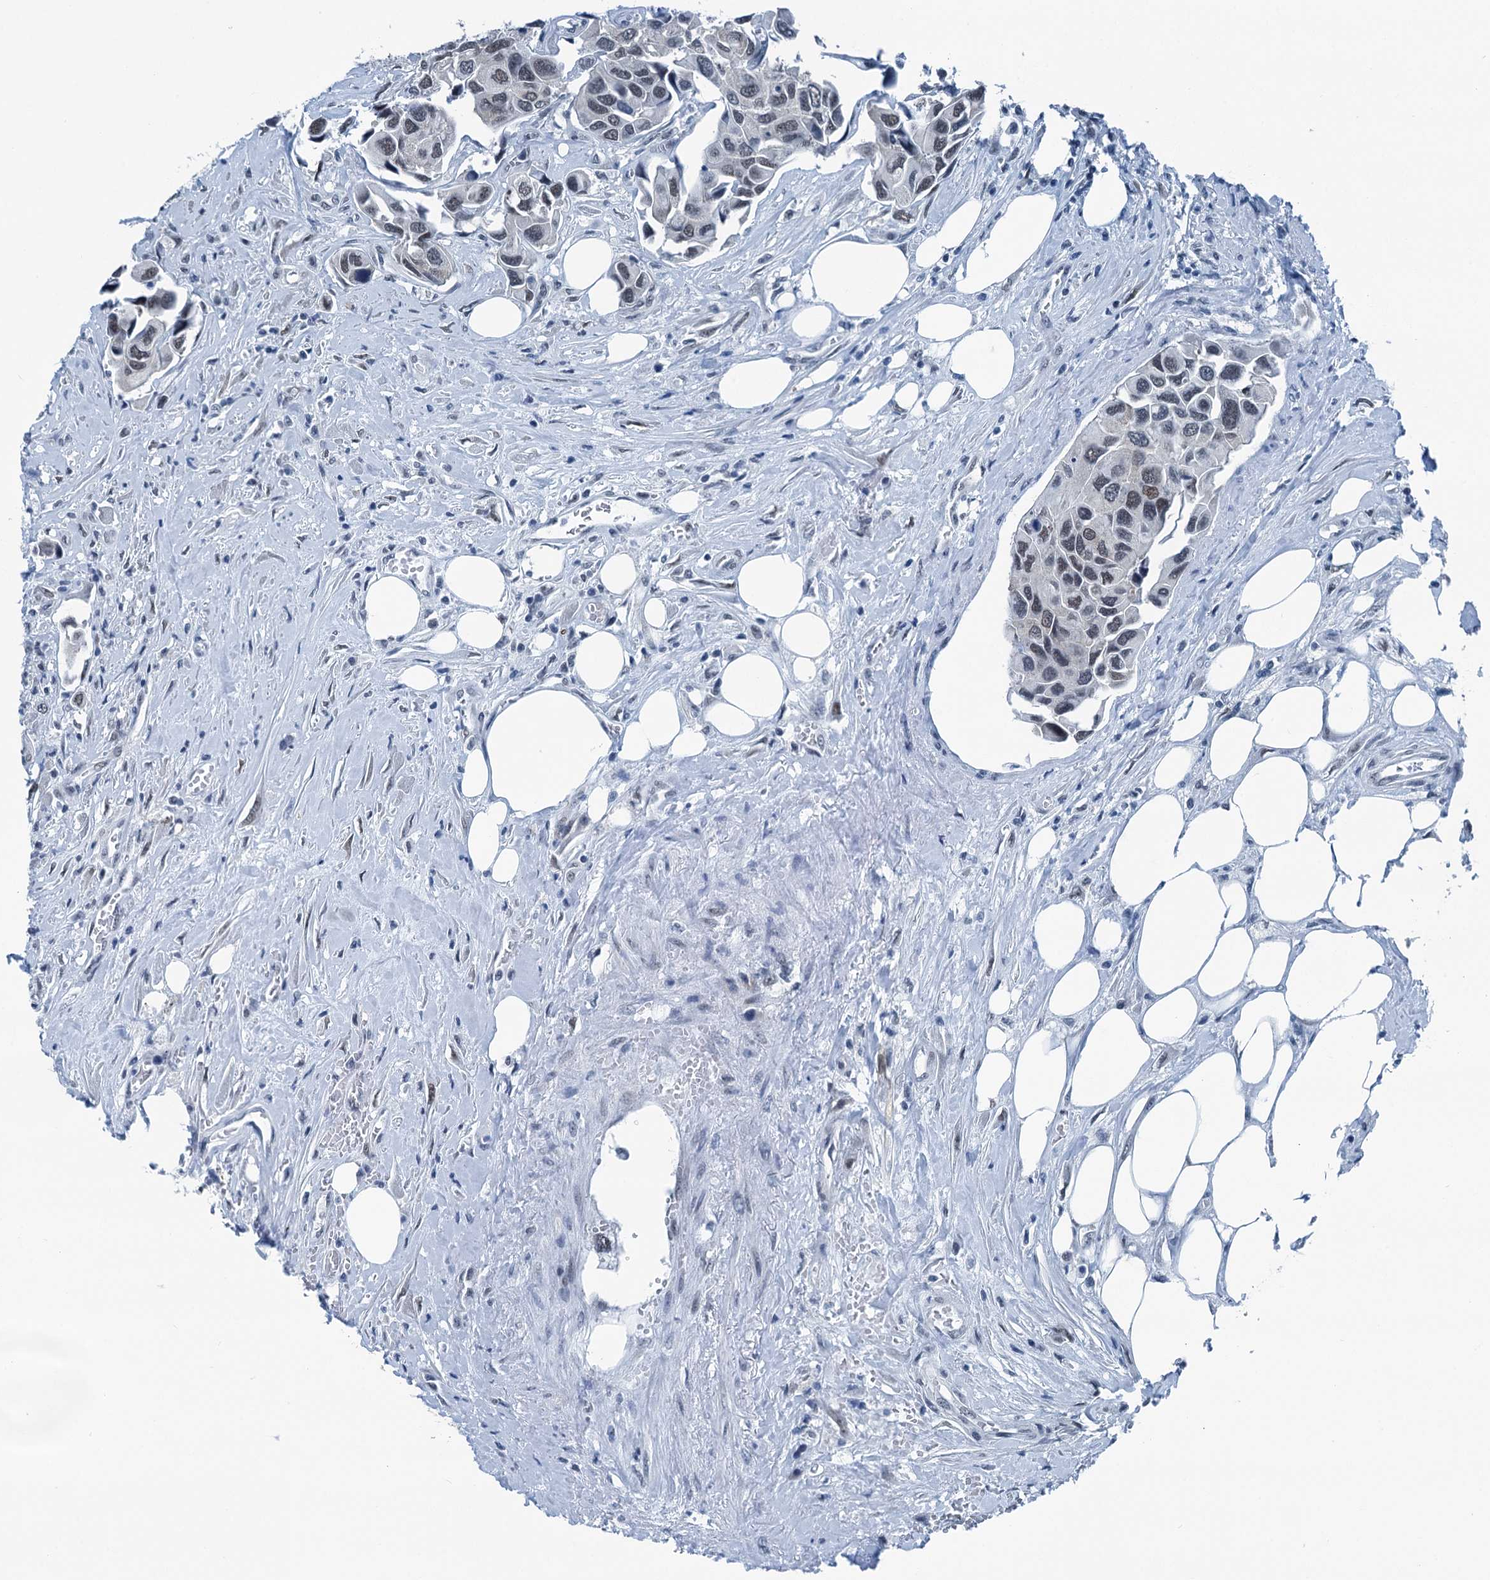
{"staining": {"intensity": "weak", "quantity": "<25%", "location": "nuclear"}, "tissue": "urothelial cancer", "cell_type": "Tumor cells", "image_type": "cancer", "snomed": [{"axis": "morphology", "description": "Urothelial carcinoma, High grade"}, {"axis": "topography", "description": "Urinary bladder"}], "caption": "Tumor cells are negative for protein expression in human urothelial cancer.", "gene": "TRPT1", "patient": {"sex": "male", "age": 74}}